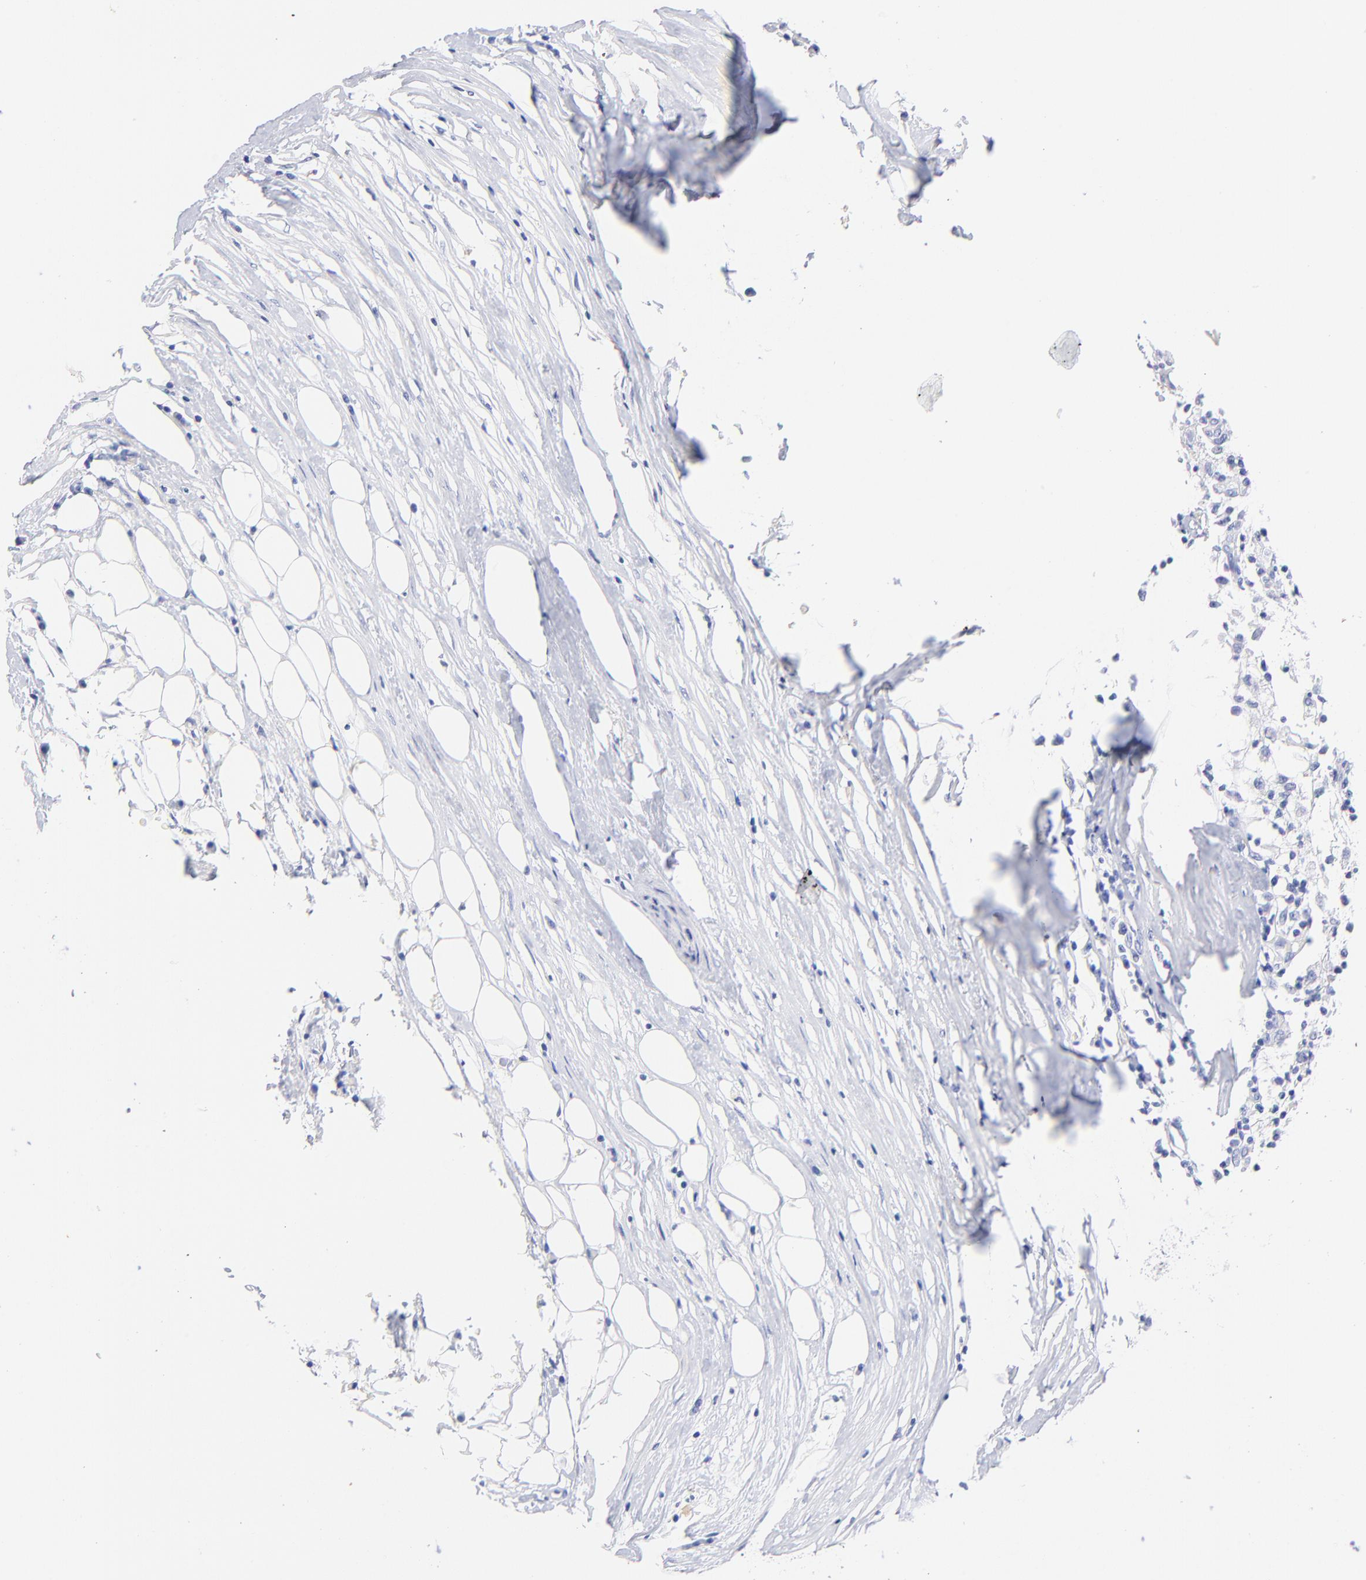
{"staining": {"intensity": "negative", "quantity": "none", "location": "none"}, "tissue": "renal cancer", "cell_type": "Tumor cells", "image_type": "cancer", "snomed": [{"axis": "morphology", "description": "Adenocarcinoma, NOS"}, {"axis": "topography", "description": "Kidney"}], "caption": "Immunohistochemistry (IHC) of renal adenocarcinoma displays no positivity in tumor cells.", "gene": "HORMAD2", "patient": {"sex": "male", "age": 82}}